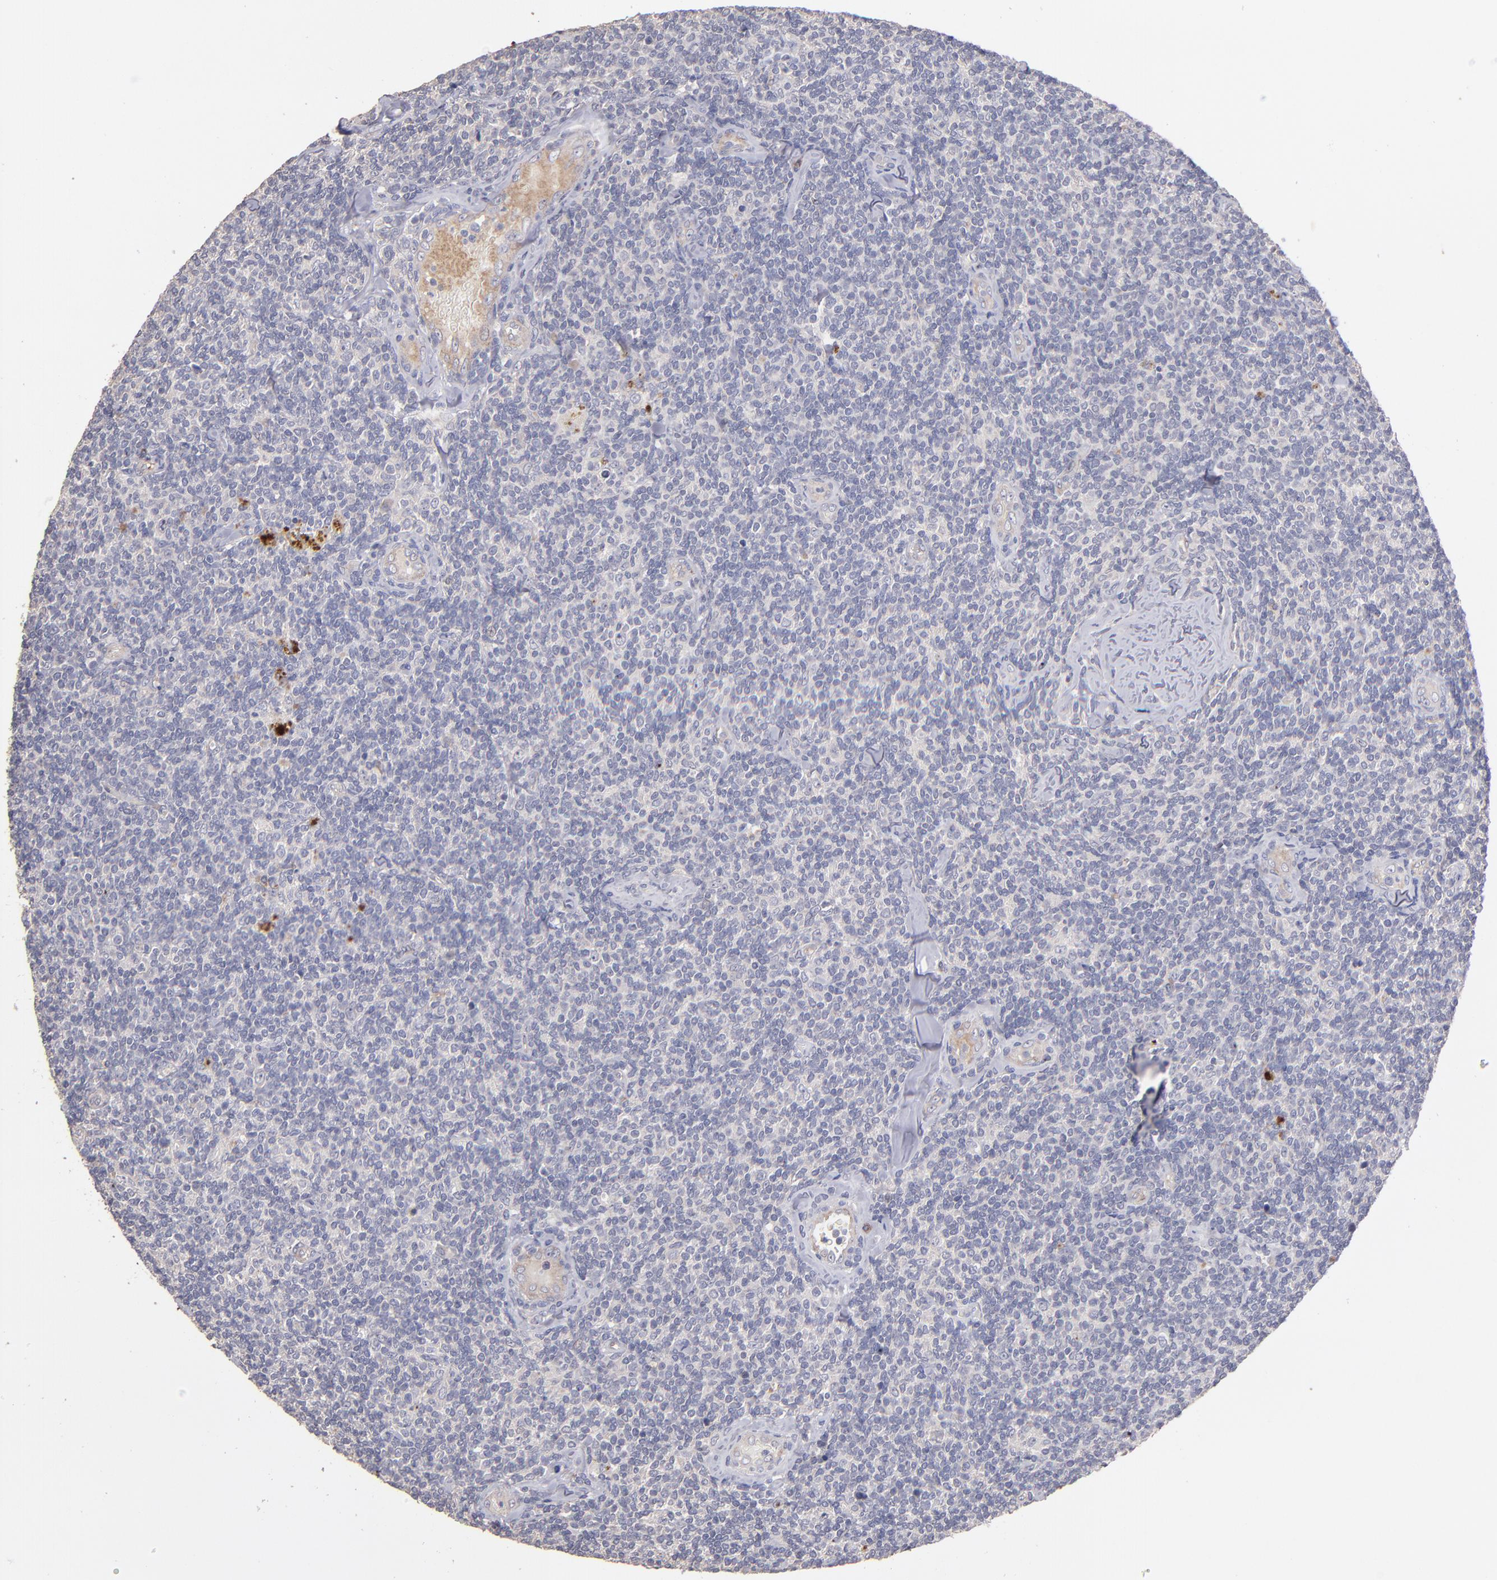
{"staining": {"intensity": "negative", "quantity": "none", "location": "none"}, "tissue": "lymphoma", "cell_type": "Tumor cells", "image_type": "cancer", "snomed": [{"axis": "morphology", "description": "Malignant lymphoma, non-Hodgkin's type, Low grade"}, {"axis": "topography", "description": "Lymph node"}], "caption": "Micrograph shows no significant protein staining in tumor cells of malignant lymphoma, non-Hodgkin's type (low-grade). Brightfield microscopy of immunohistochemistry (IHC) stained with DAB (3,3'-diaminobenzidine) (brown) and hematoxylin (blue), captured at high magnification.", "gene": "MAGEE1", "patient": {"sex": "female", "age": 56}}